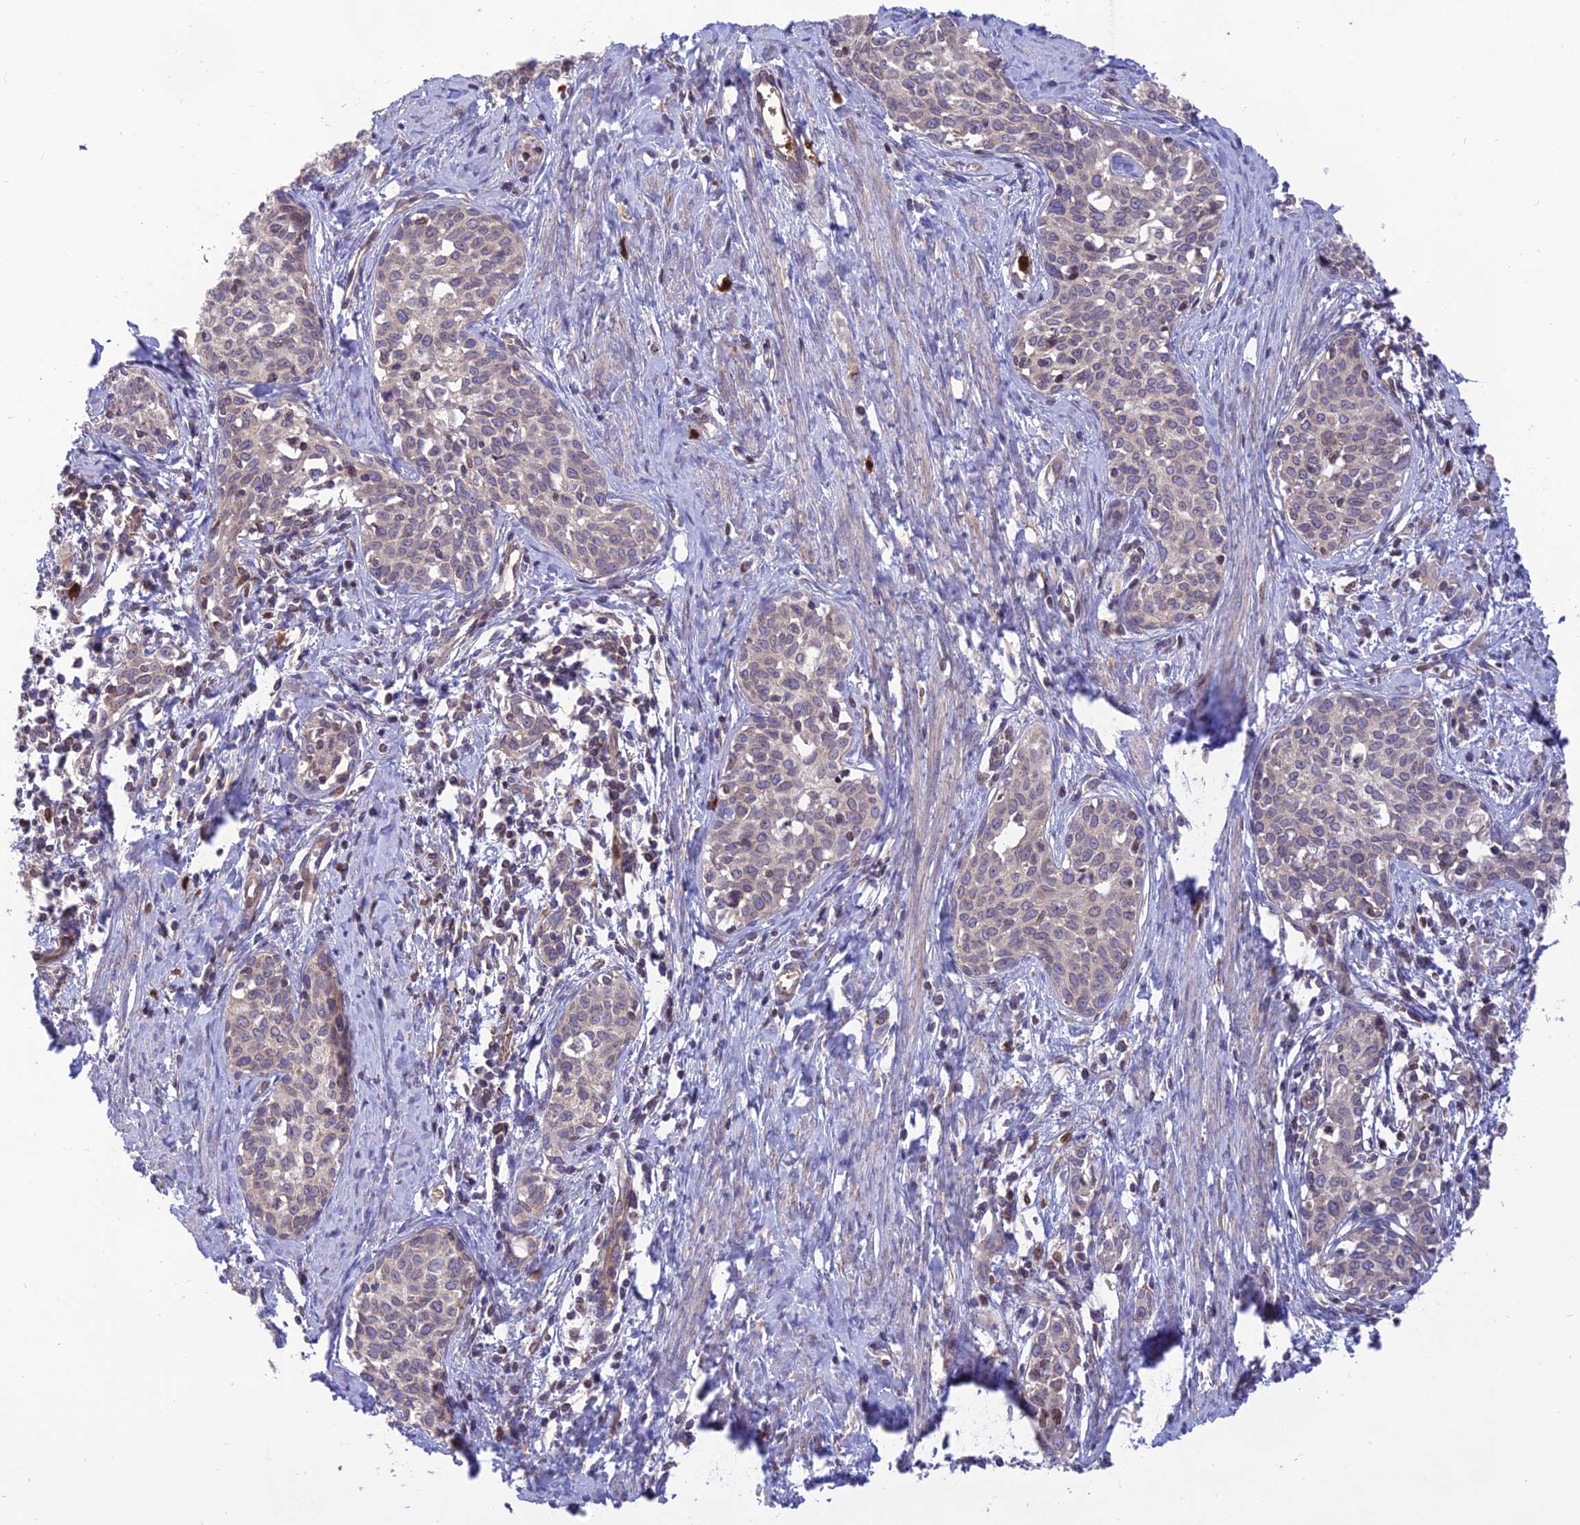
{"staining": {"intensity": "weak", "quantity": "25%-75%", "location": "cytoplasmic/membranous"}, "tissue": "cervical cancer", "cell_type": "Tumor cells", "image_type": "cancer", "snomed": [{"axis": "morphology", "description": "Squamous cell carcinoma, NOS"}, {"axis": "topography", "description": "Cervix"}], "caption": "Human cervical cancer (squamous cell carcinoma) stained for a protein (brown) reveals weak cytoplasmic/membranous positive staining in approximately 25%-75% of tumor cells.", "gene": "PKHD1L1", "patient": {"sex": "female", "age": 52}}